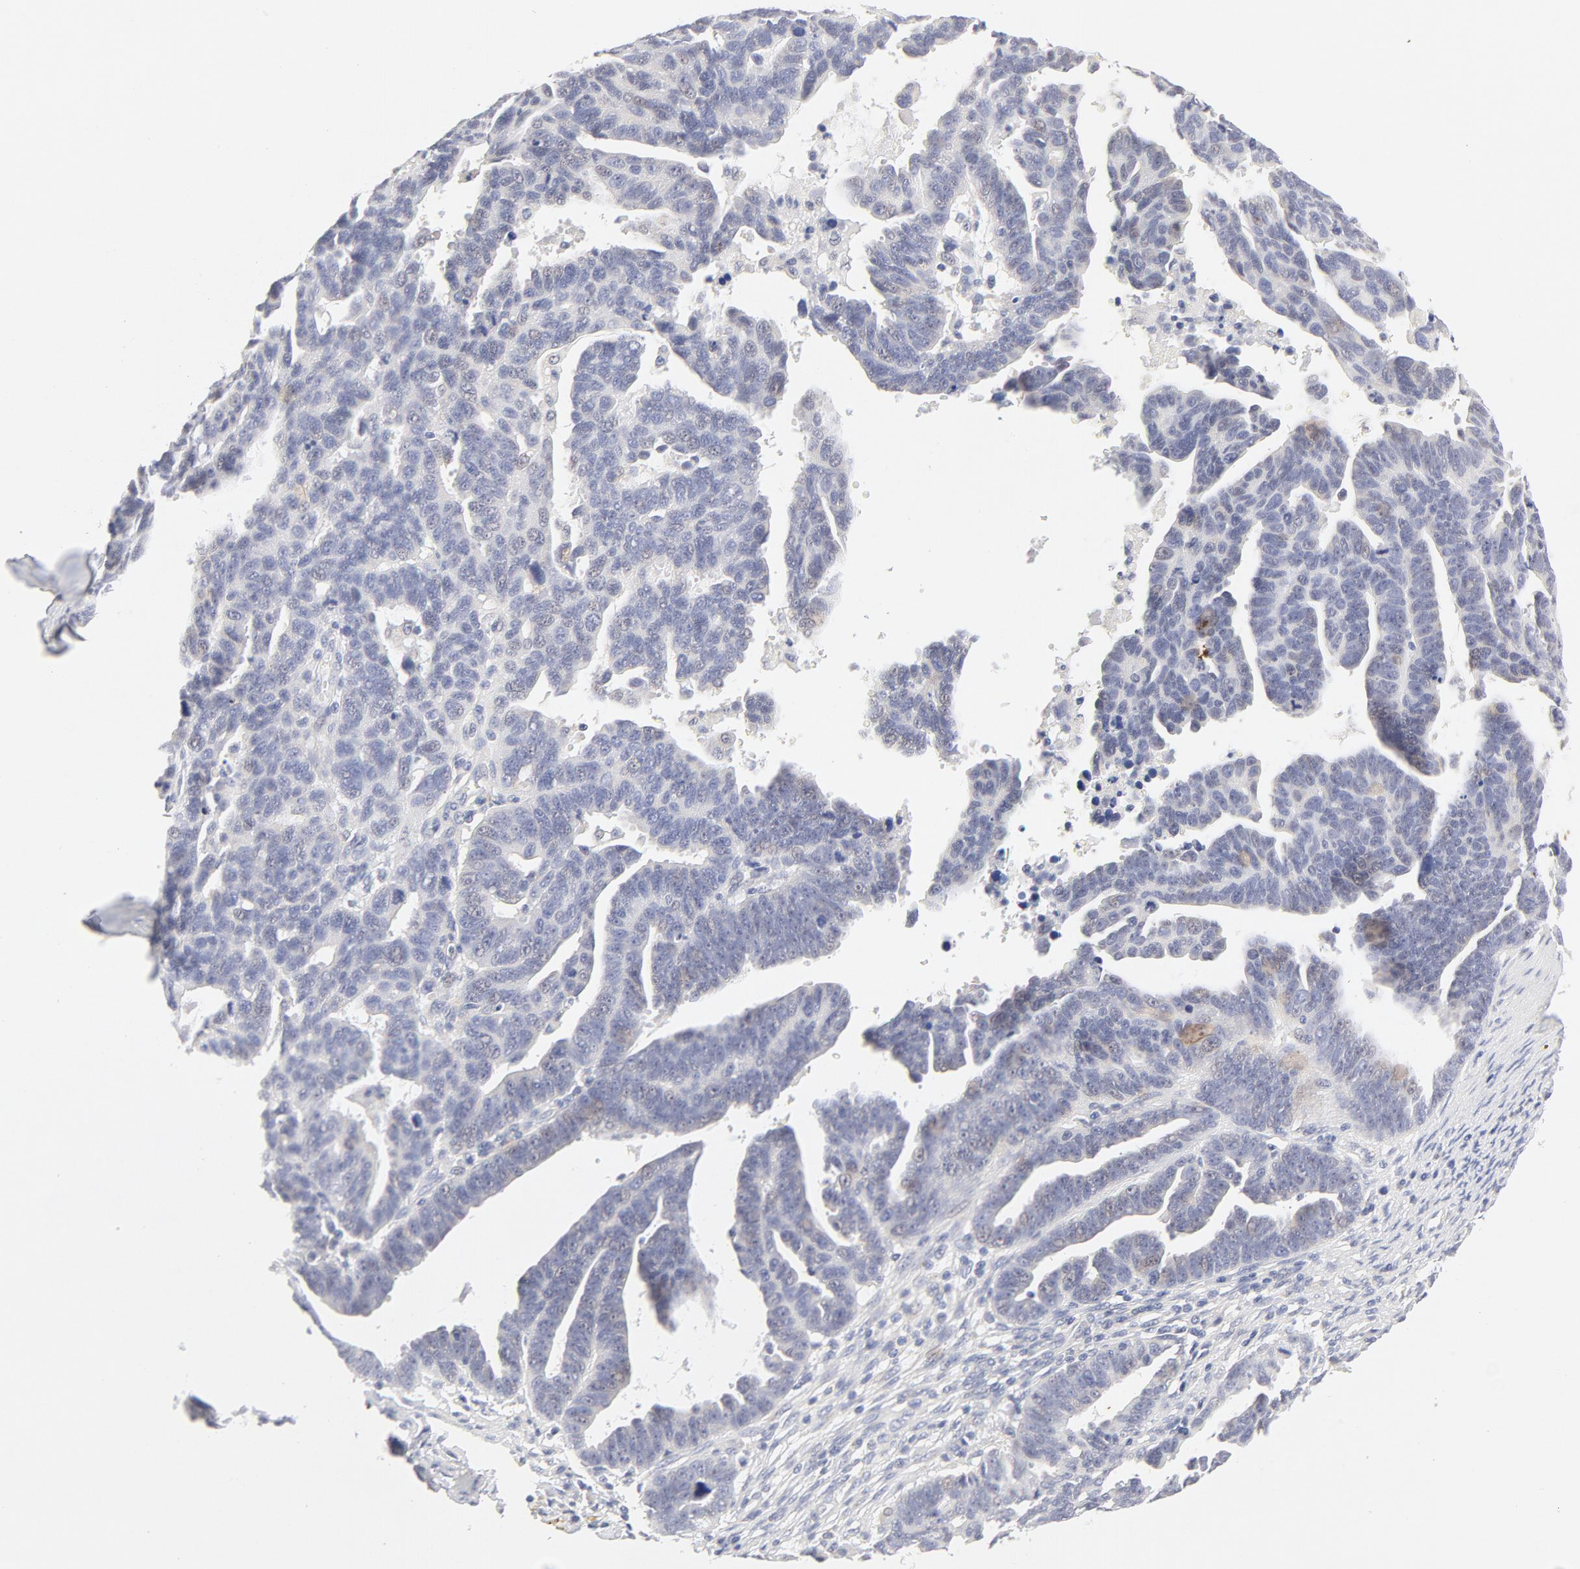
{"staining": {"intensity": "negative", "quantity": "none", "location": "none"}, "tissue": "ovarian cancer", "cell_type": "Tumor cells", "image_type": "cancer", "snomed": [{"axis": "morphology", "description": "Carcinoma, endometroid"}, {"axis": "morphology", "description": "Cystadenocarcinoma, serous, NOS"}, {"axis": "topography", "description": "Ovary"}], "caption": "This is a micrograph of immunohistochemistry staining of ovarian cancer, which shows no staining in tumor cells. Nuclei are stained in blue.", "gene": "NKX2-2", "patient": {"sex": "female", "age": 45}}